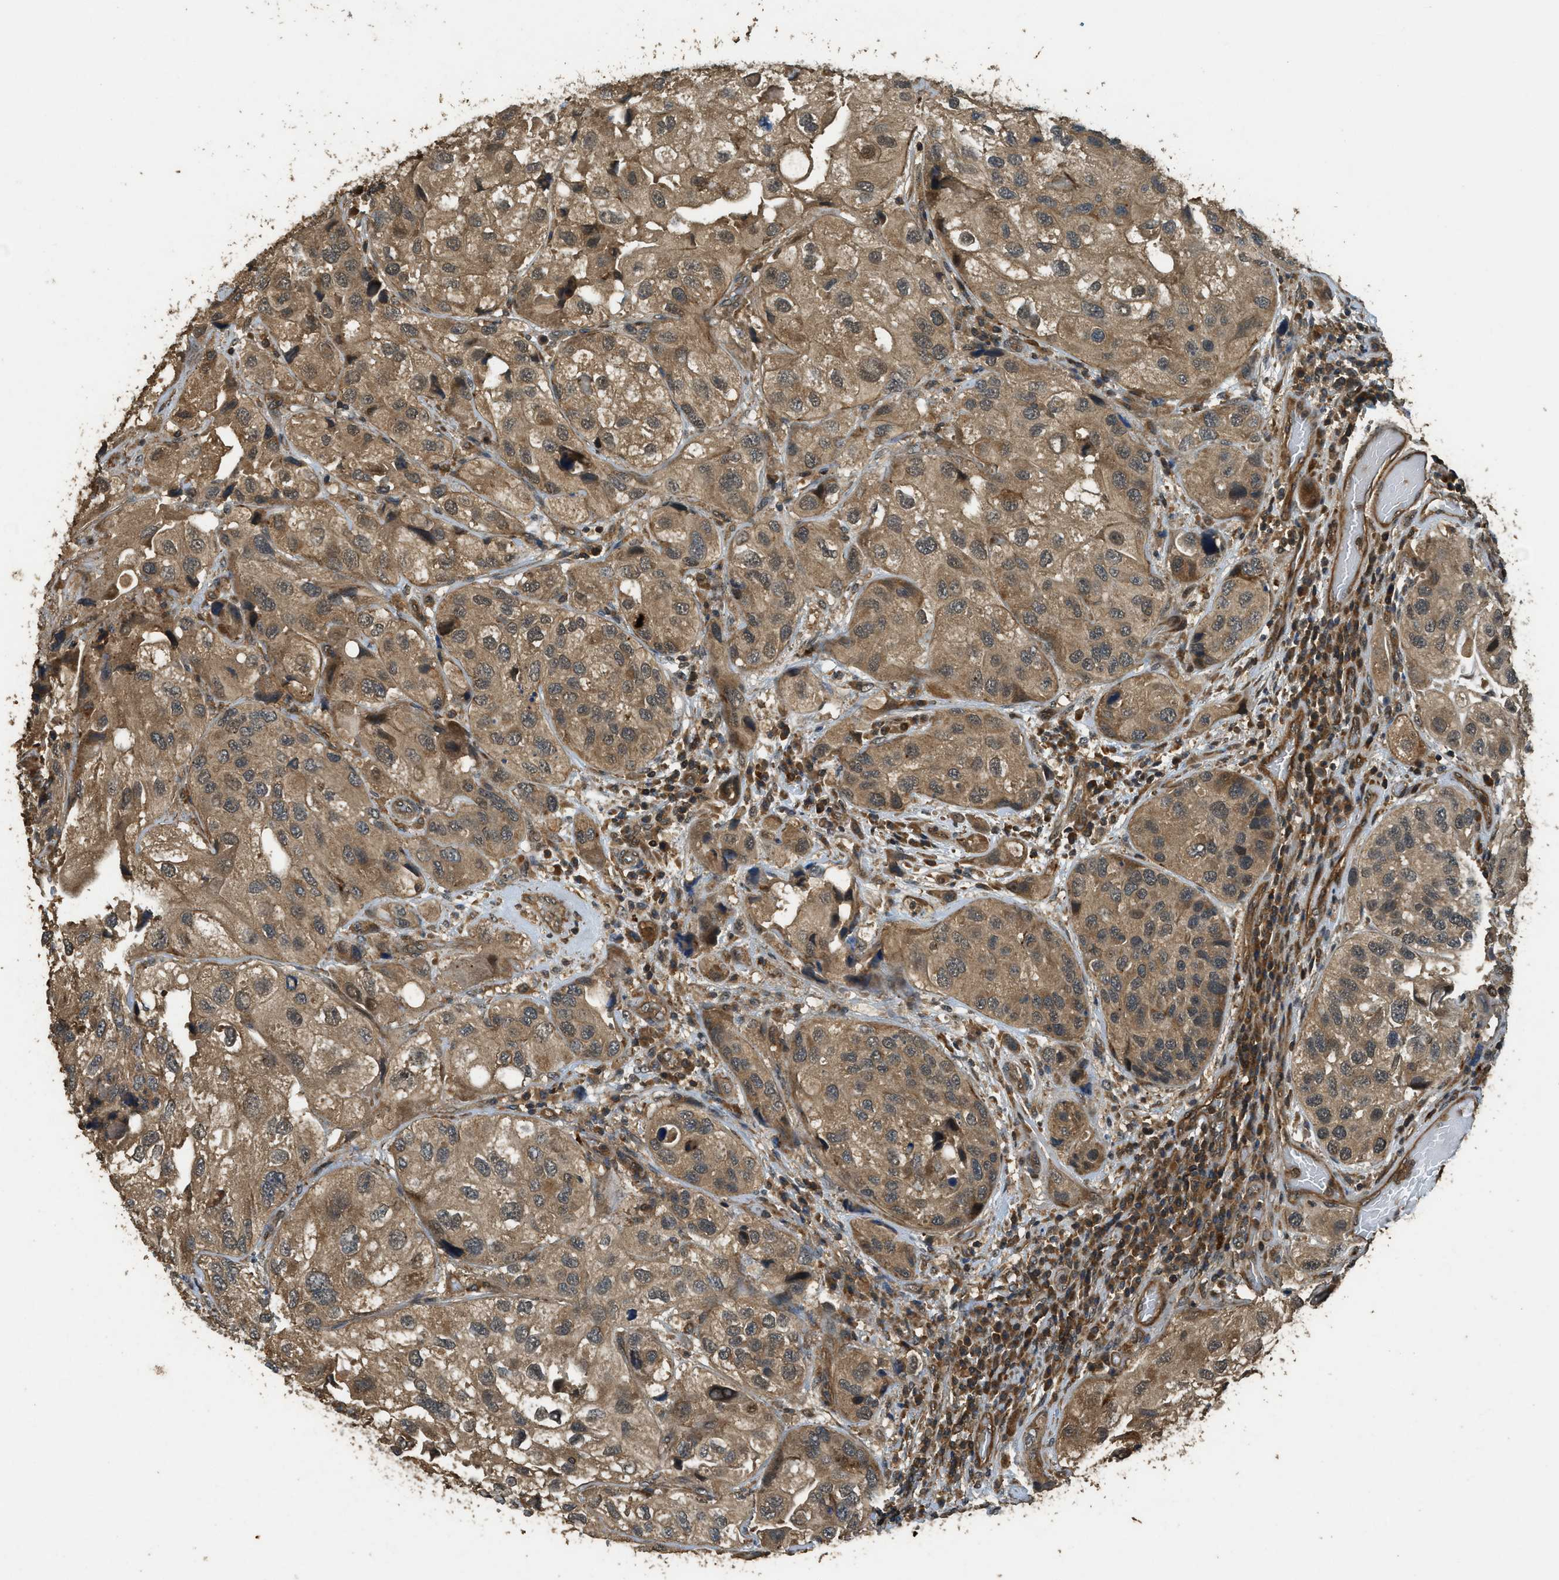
{"staining": {"intensity": "moderate", "quantity": ">75%", "location": "cytoplasmic/membranous"}, "tissue": "urothelial cancer", "cell_type": "Tumor cells", "image_type": "cancer", "snomed": [{"axis": "morphology", "description": "Urothelial carcinoma, High grade"}, {"axis": "topography", "description": "Urinary bladder"}], "caption": "Human urothelial cancer stained with a protein marker exhibits moderate staining in tumor cells.", "gene": "PPP6R3", "patient": {"sex": "female", "age": 64}}